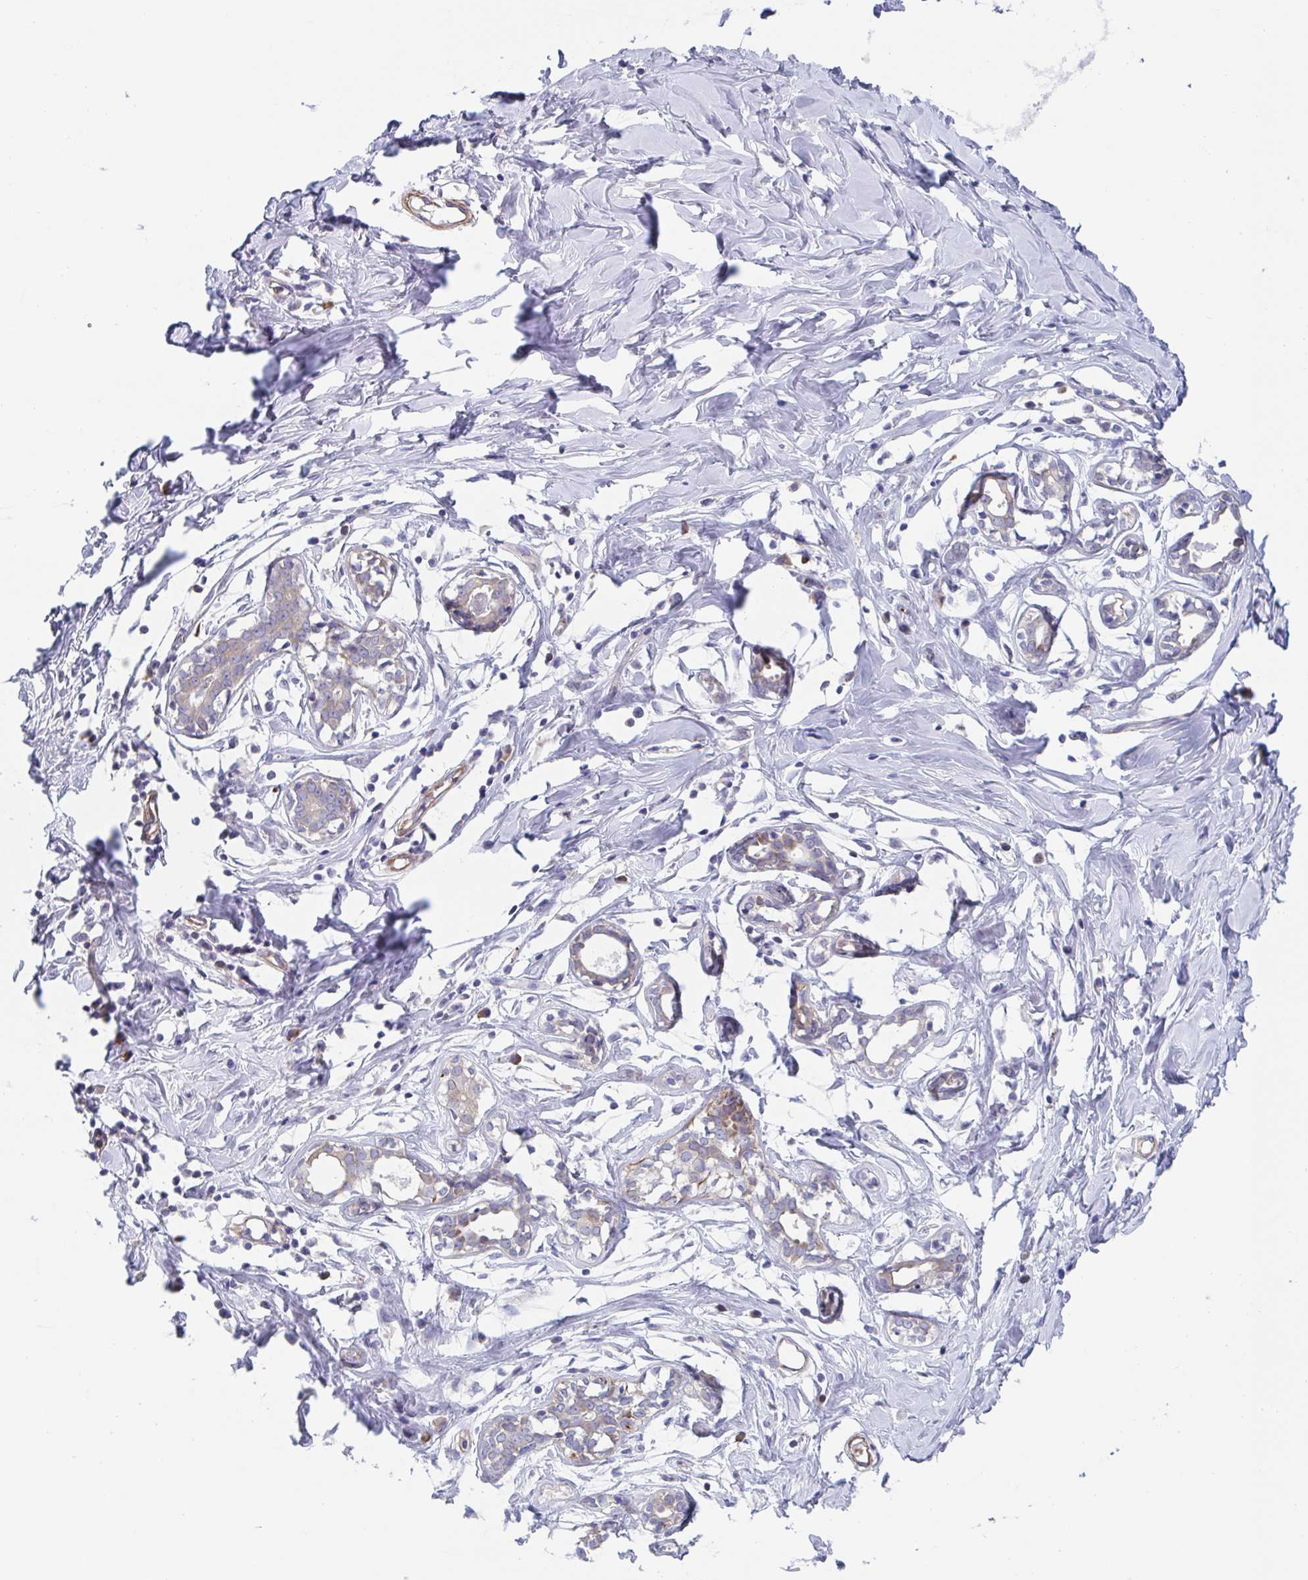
{"staining": {"intensity": "negative", "quantity": "none", "location": "none"}, "tissue": "breast", "cell_type": "Adipocytes", "image_type": "normal", "snomed": [{"axis": "morphology", "description": "Normal tissue, NOS"}, {"axis": "topography", "description": "Breast"}], "caption": "DAB (3,3'-diaminobenzidine) immunohistochemical staining of unremarkable human breast demonstrates no significant expression in adipocytes.", "gene": "KLC3", "patient": {"sex": "female", "age": 27}}